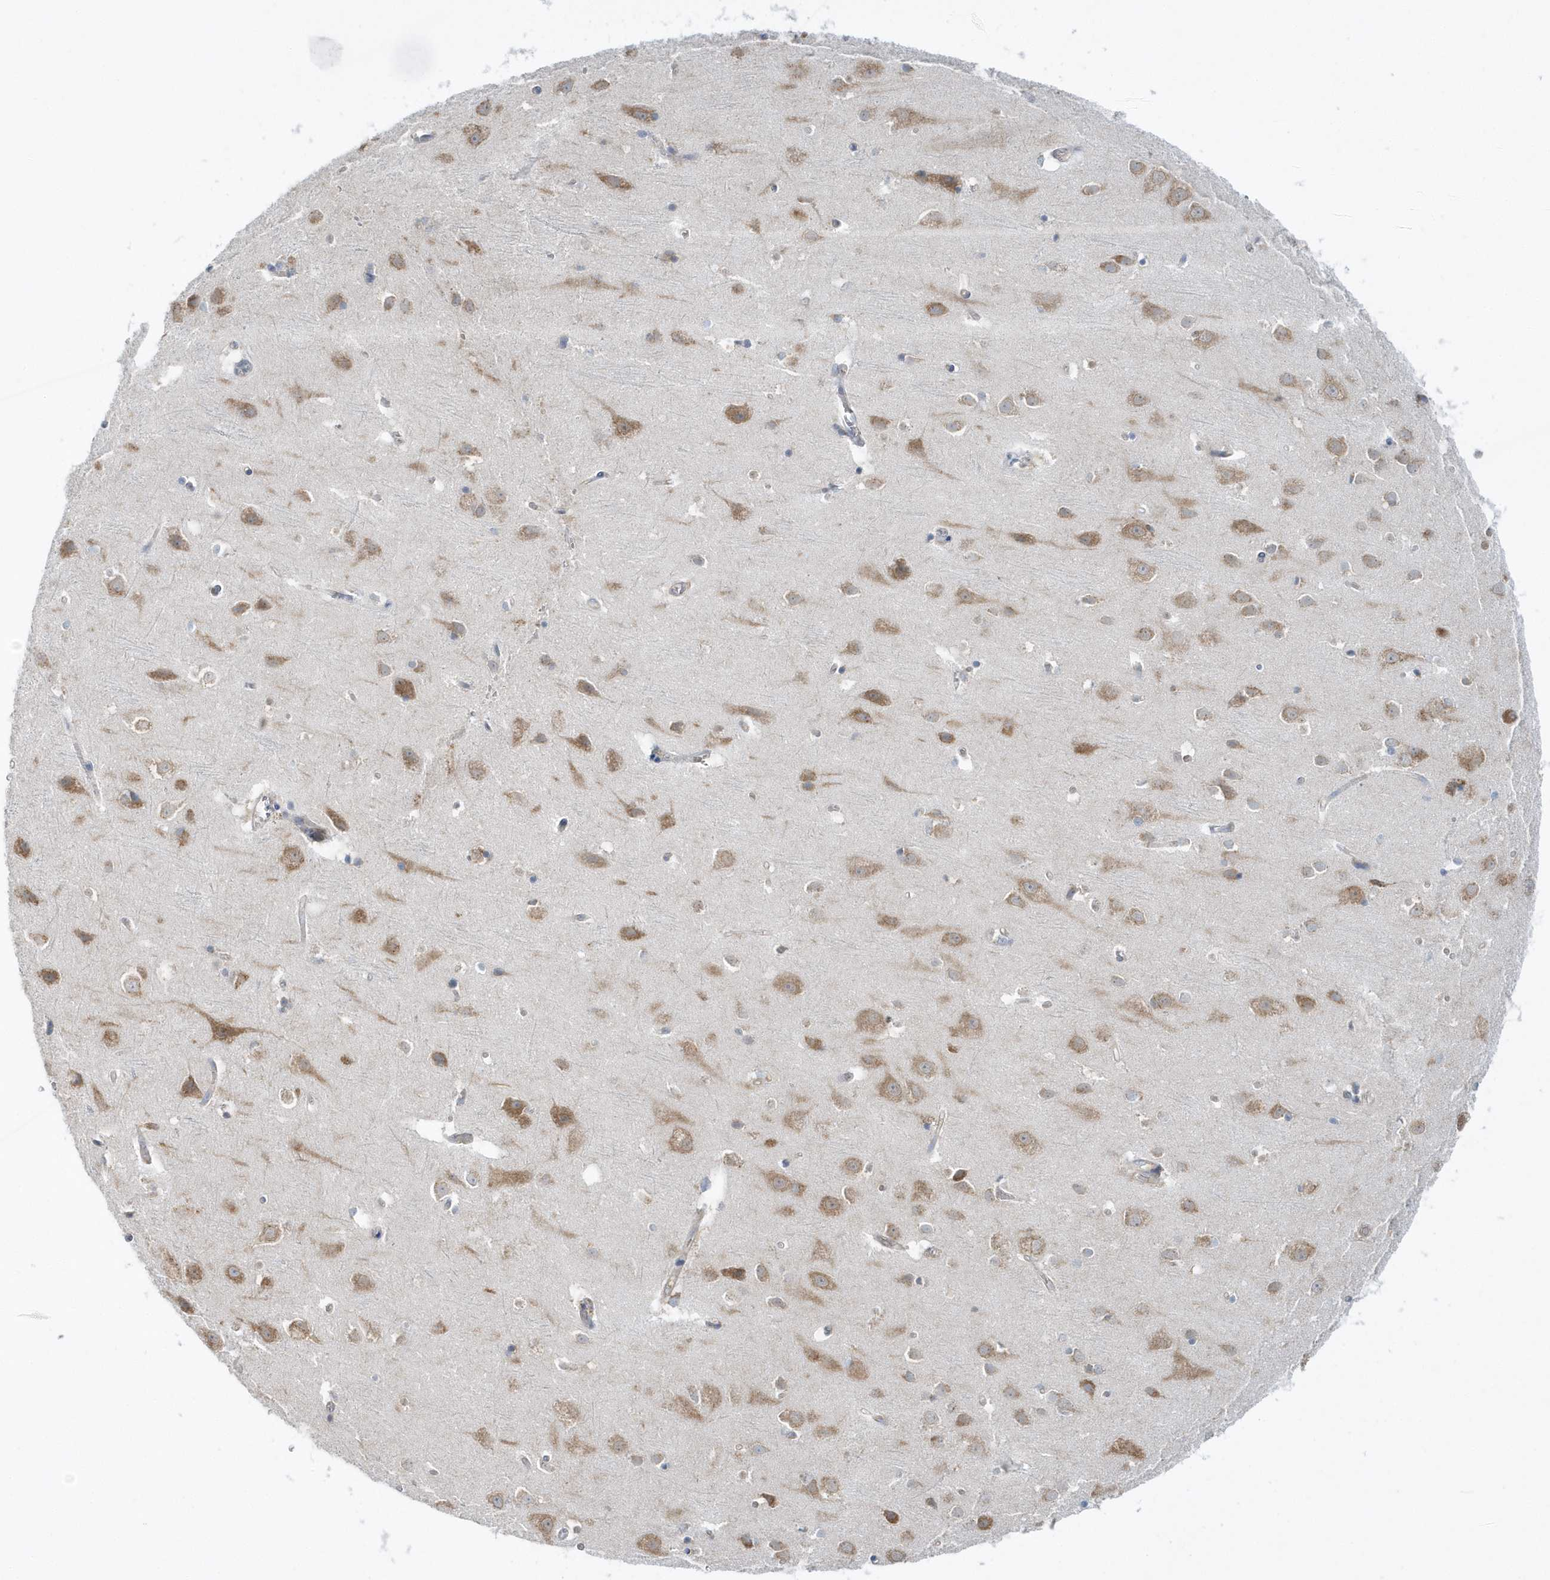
{"staining": {"intensity": "negative", "quantity": "none", "location": "none"}, "tissue": "cerebral cortex", "cell_type": "Endothelial cells", "image_type": "normal", "snomed": [{"axis": "morphology", "description": "Normal tissue, NOS"}, {"axis": "topography", "description": "Cerebral cortex"}], "caption": "The histopathology image exhibits no significant expression in endothelial cells of cerebral cortex.", "gene": "EIF3C", "patient": {"sex": "male", "age": 54}}